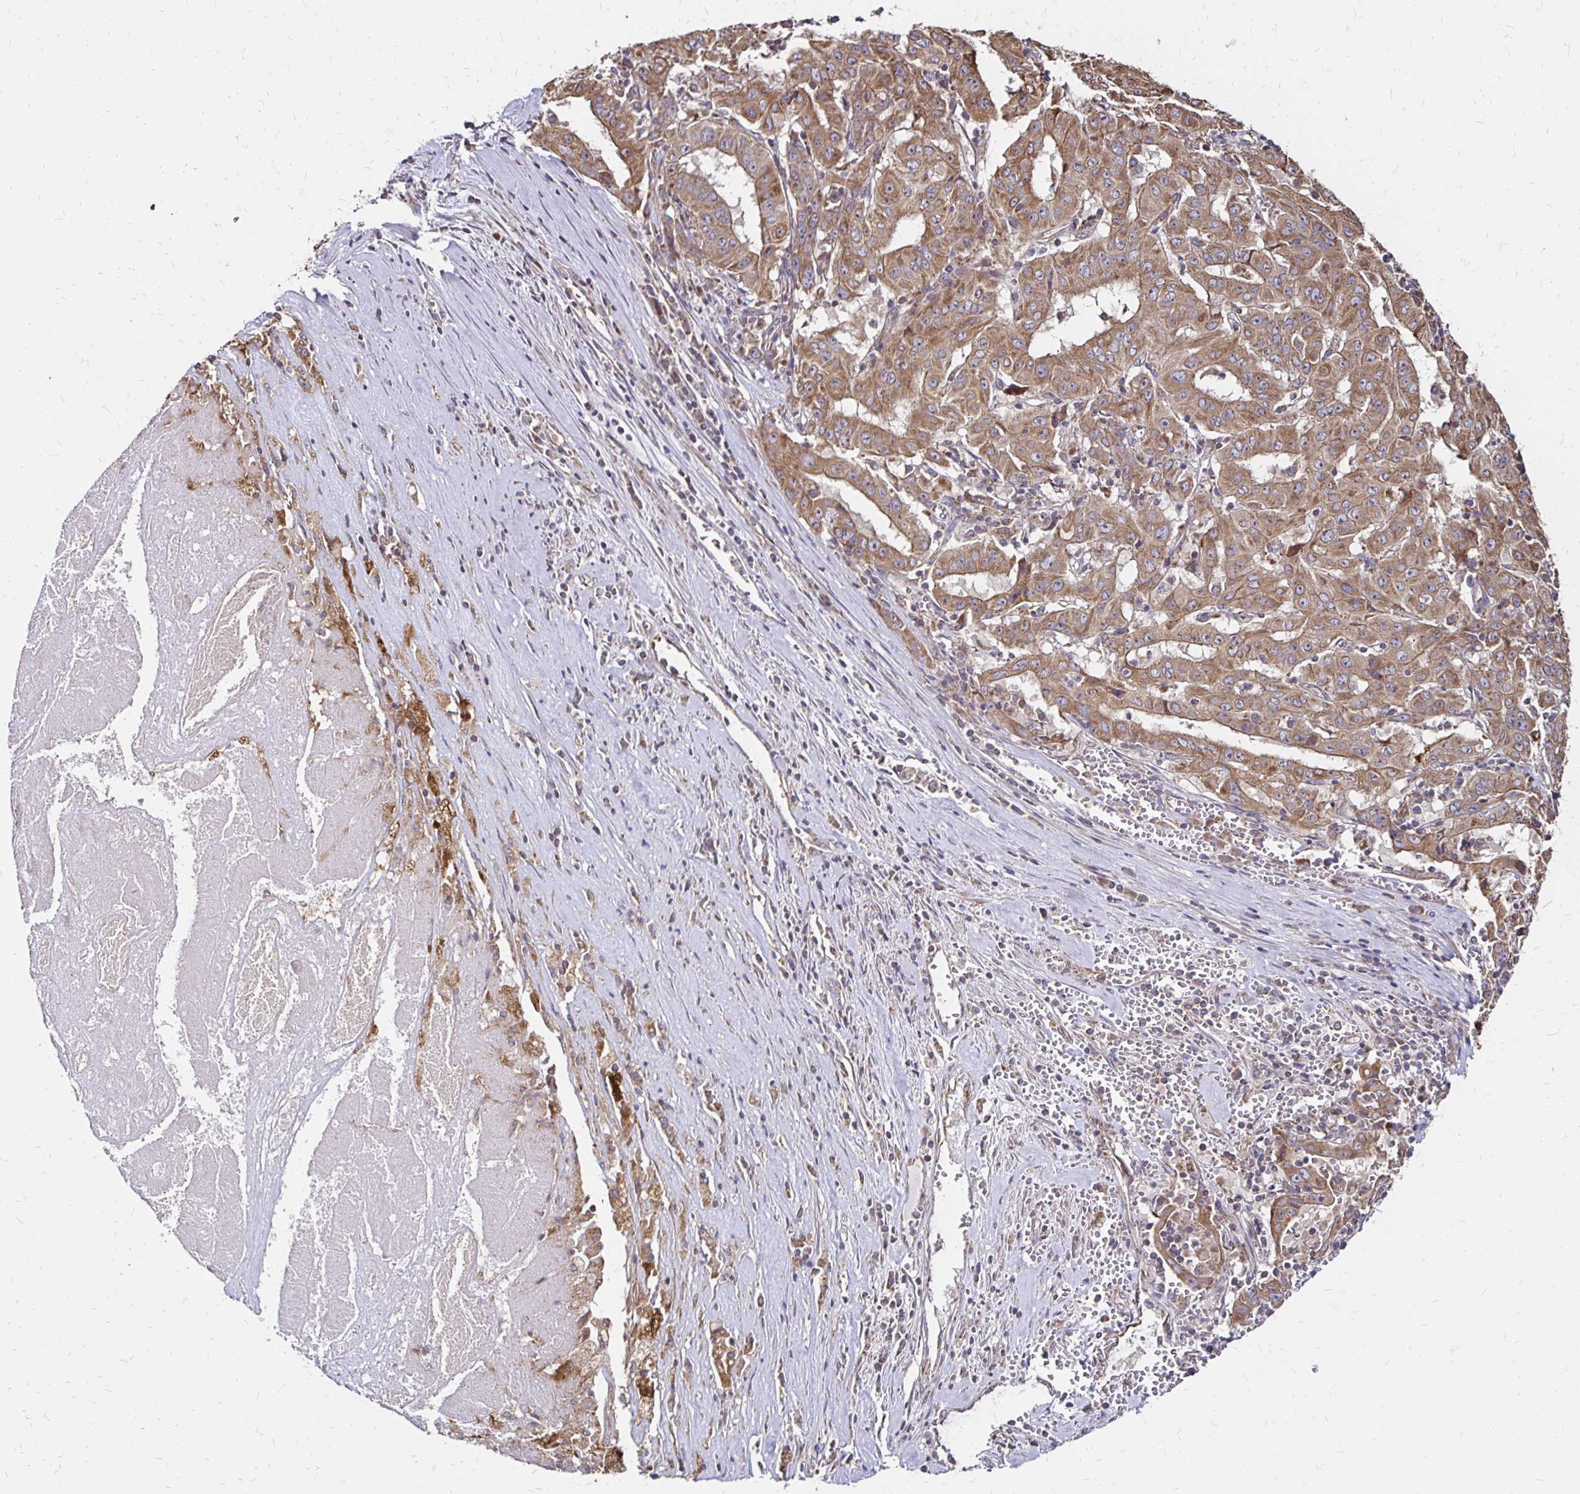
{"staining": {"intensity": "moderate", "quantity": ">75%", "location": "cytoplasmic/membranous"}, "tissue": "pancreatic cancer", "cell_type": "Tumor cells", "image_type": "cancer", "snomed": [{"axis": "morphology", "description": "Adenocarcinoma, NOS"}, {"axis": "topography", "description": "Pancreas"}], "caption": "A histopathology image of pancreatic cancer (adenocarcinoma) stained for a protein exhibits moderate cytoplasmic/membranous brown staining in tumor cells.", "gene": "ZW10", "patient": {"sex": "male", "age": 63}}